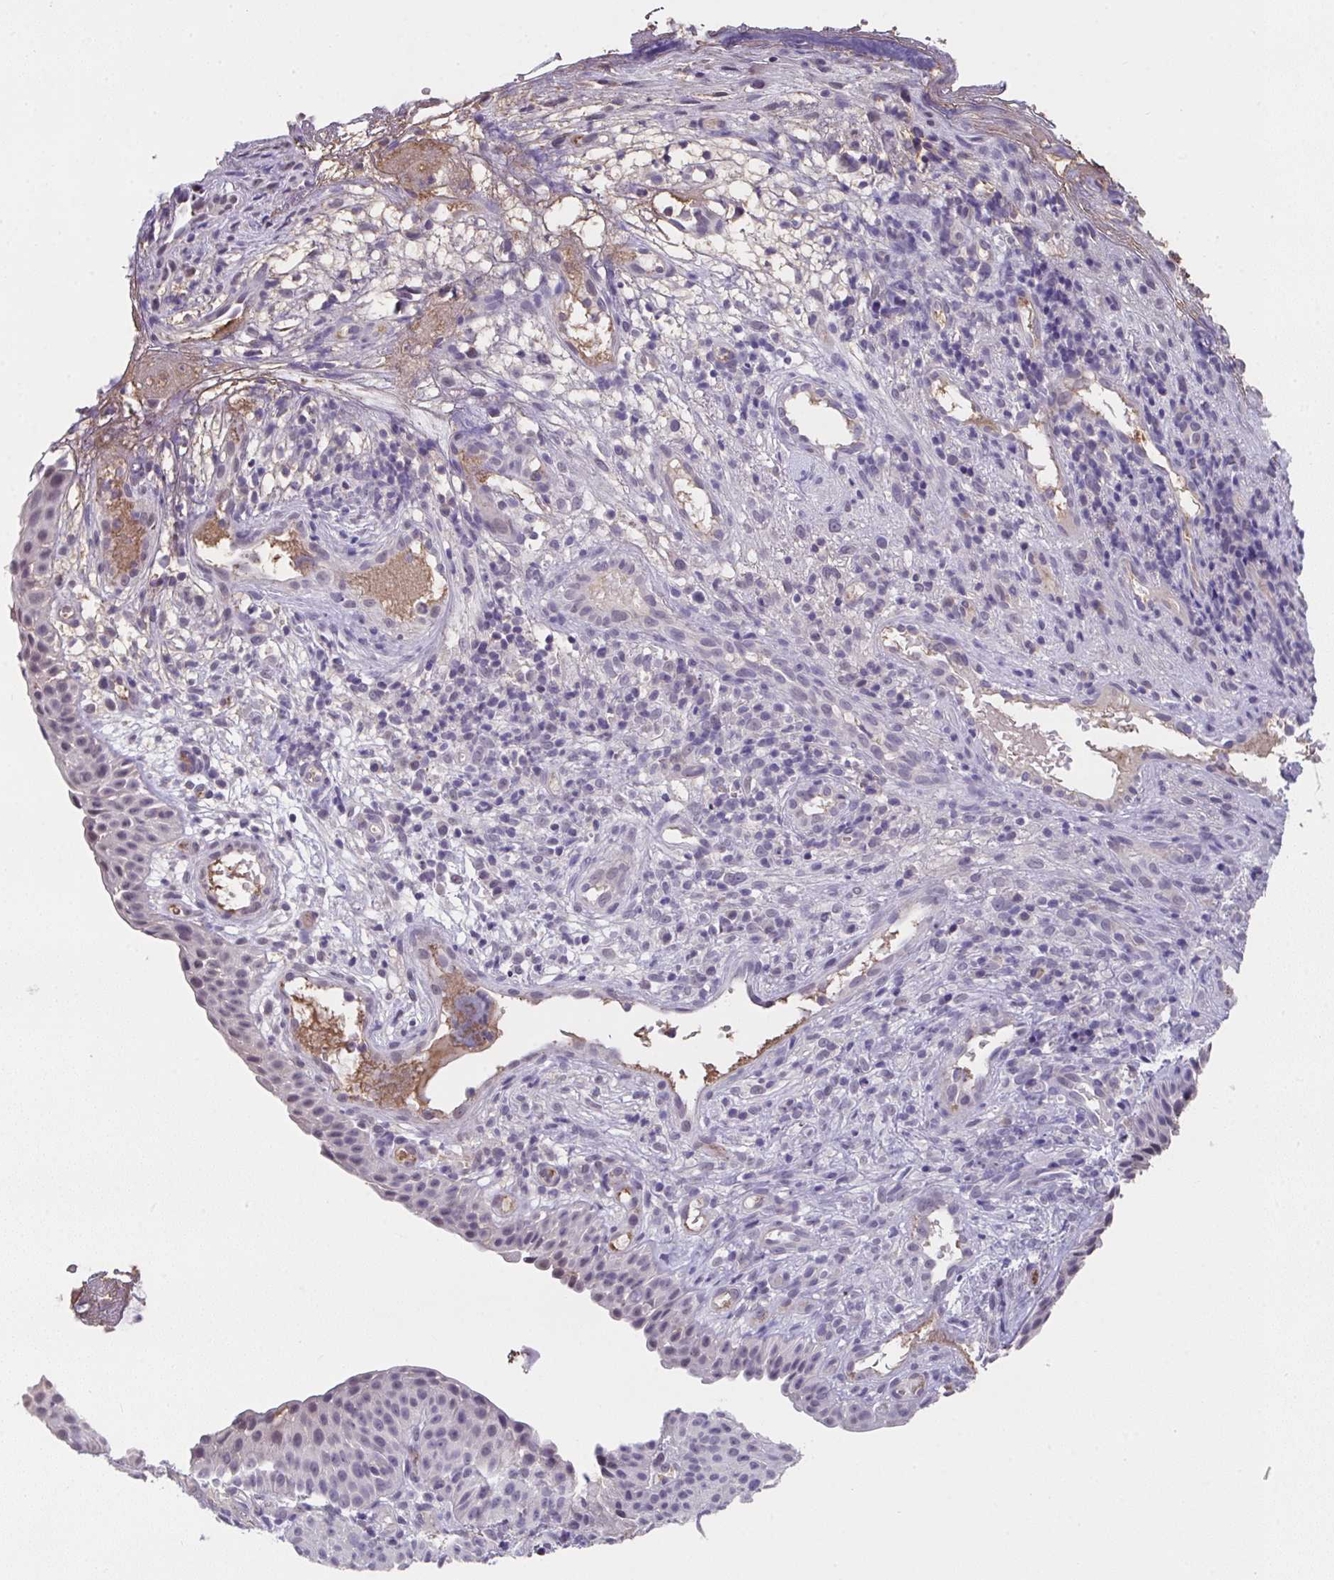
{"staining": {"intensity": "weak", "quantity": "<25%", "location": "nuclear"}, "tissue": "nasopharynx", "cell_type": "Respiratory epithelial cells", "image_type": "normal", "snomed": [{"axis": "morphology", "description": "Normal tissue, NOS"}, {"axis": "morphology", "description": "Inflammation, NOS"}, {"axis": "topography", "description": "Nasopharynx"}], "caption": "DAB immunohistochemical staining of unremarkable nasopharynx demonstrates no significant staining in respiratory epithelial cells. (Brightfield microscopy of DAB (3,3'-diaminobenzidine) immunohistochemistry at high magnification).", "gene": "GLTPD2", "patient": {"sex": "male", "age": 54}}